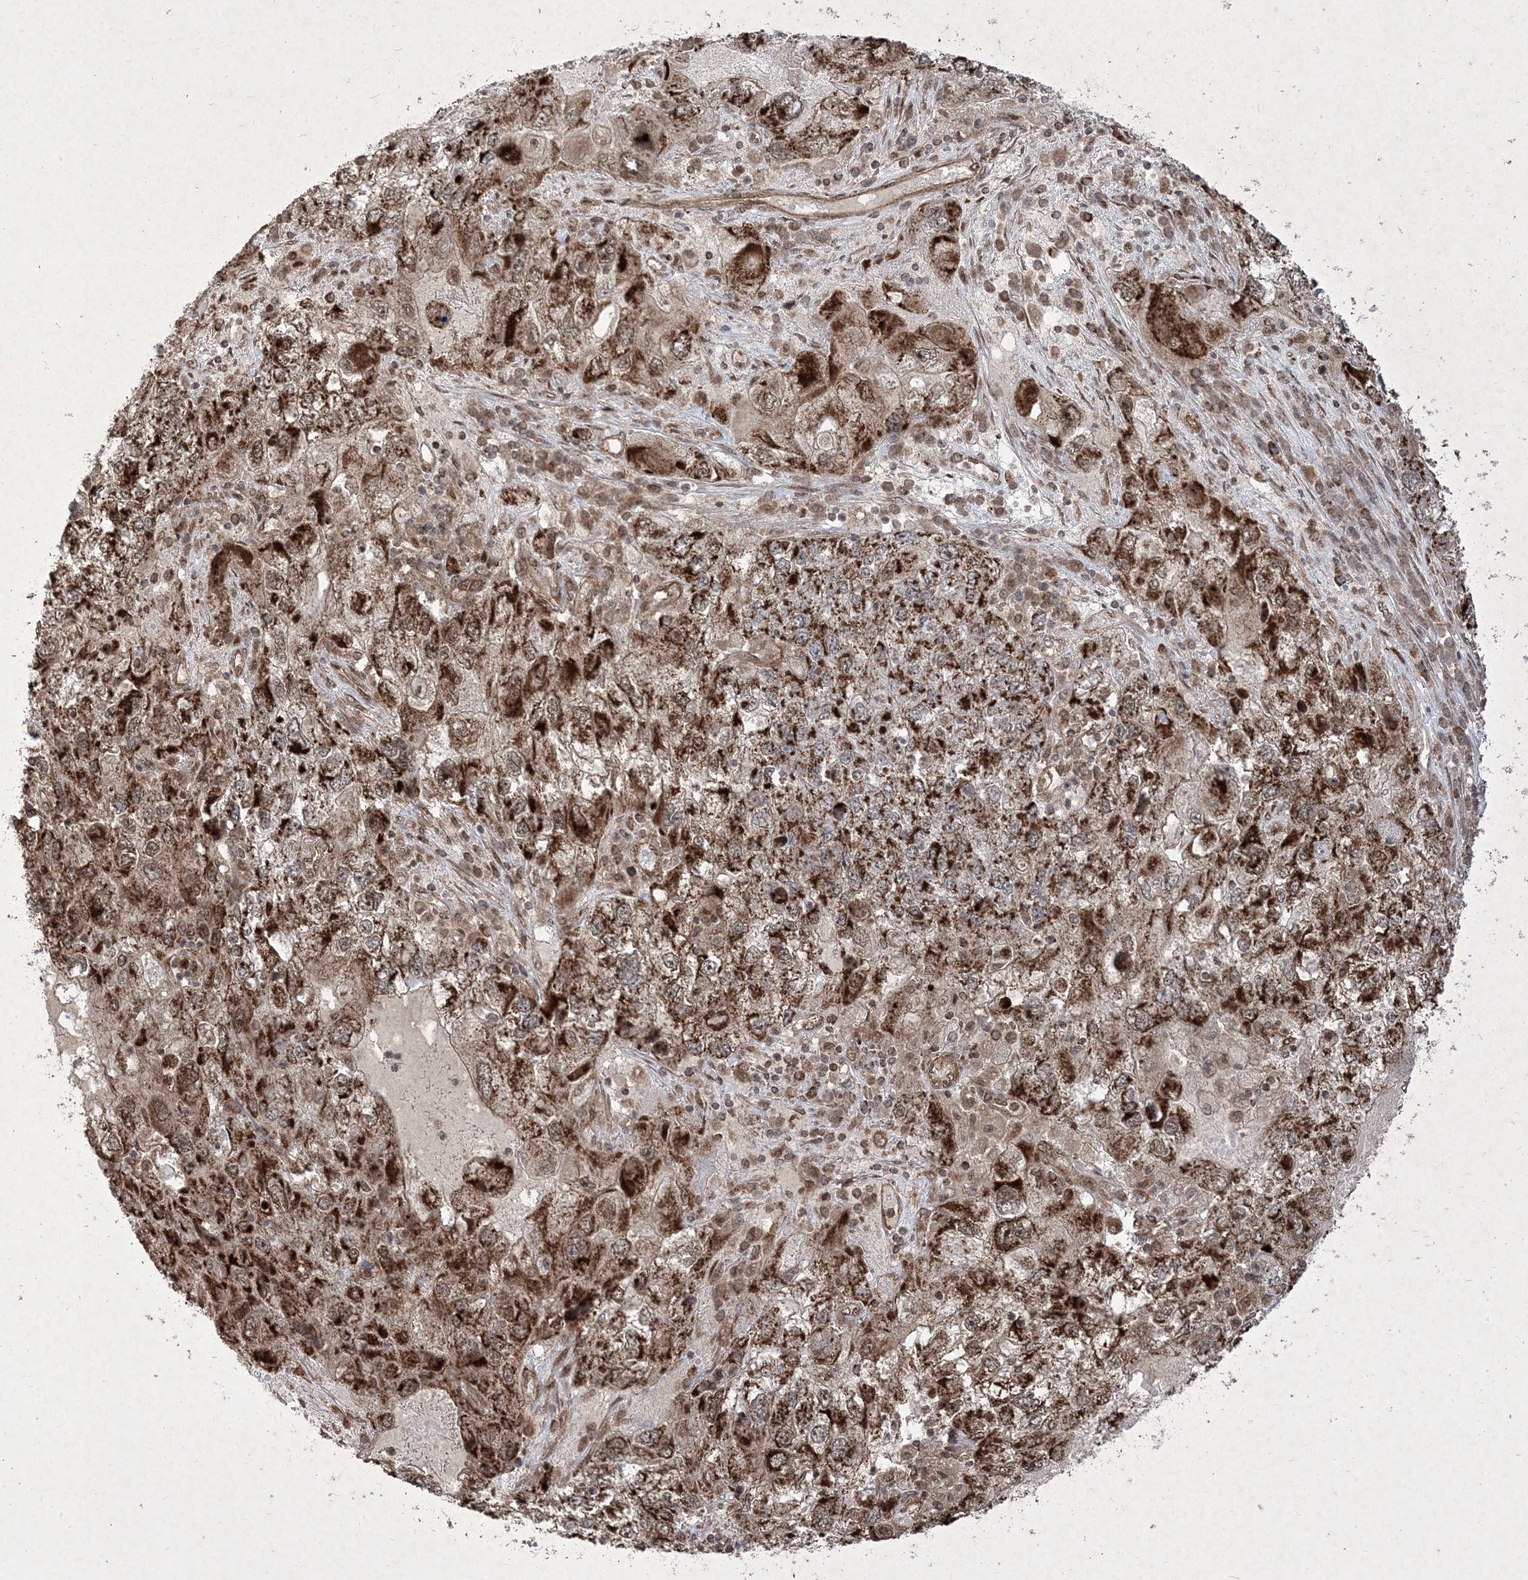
{"staining": {"intensity": "moderate", "quantity": ">75%", "location": "cytoplasmic/membranous,nuclear"}, "tissue": "endometrial cancer", "cell_type": "Tumor cells", "image_type": "cancer", "snomed": [{"axis": "morphology", "description": "Adenocarcinoma, NOS"}, {"axis": "topography", "description": "Endometrium"}], "caption": "A photomicrograph of human adenocarcinoma (endometrial) stained for a protein demonstrates moderate cytoplasmic/membranous and nuclear brown staining in tumor cells.", "gene": "PLEKHM2", "patient": {"sex": "female", "age": 49}}